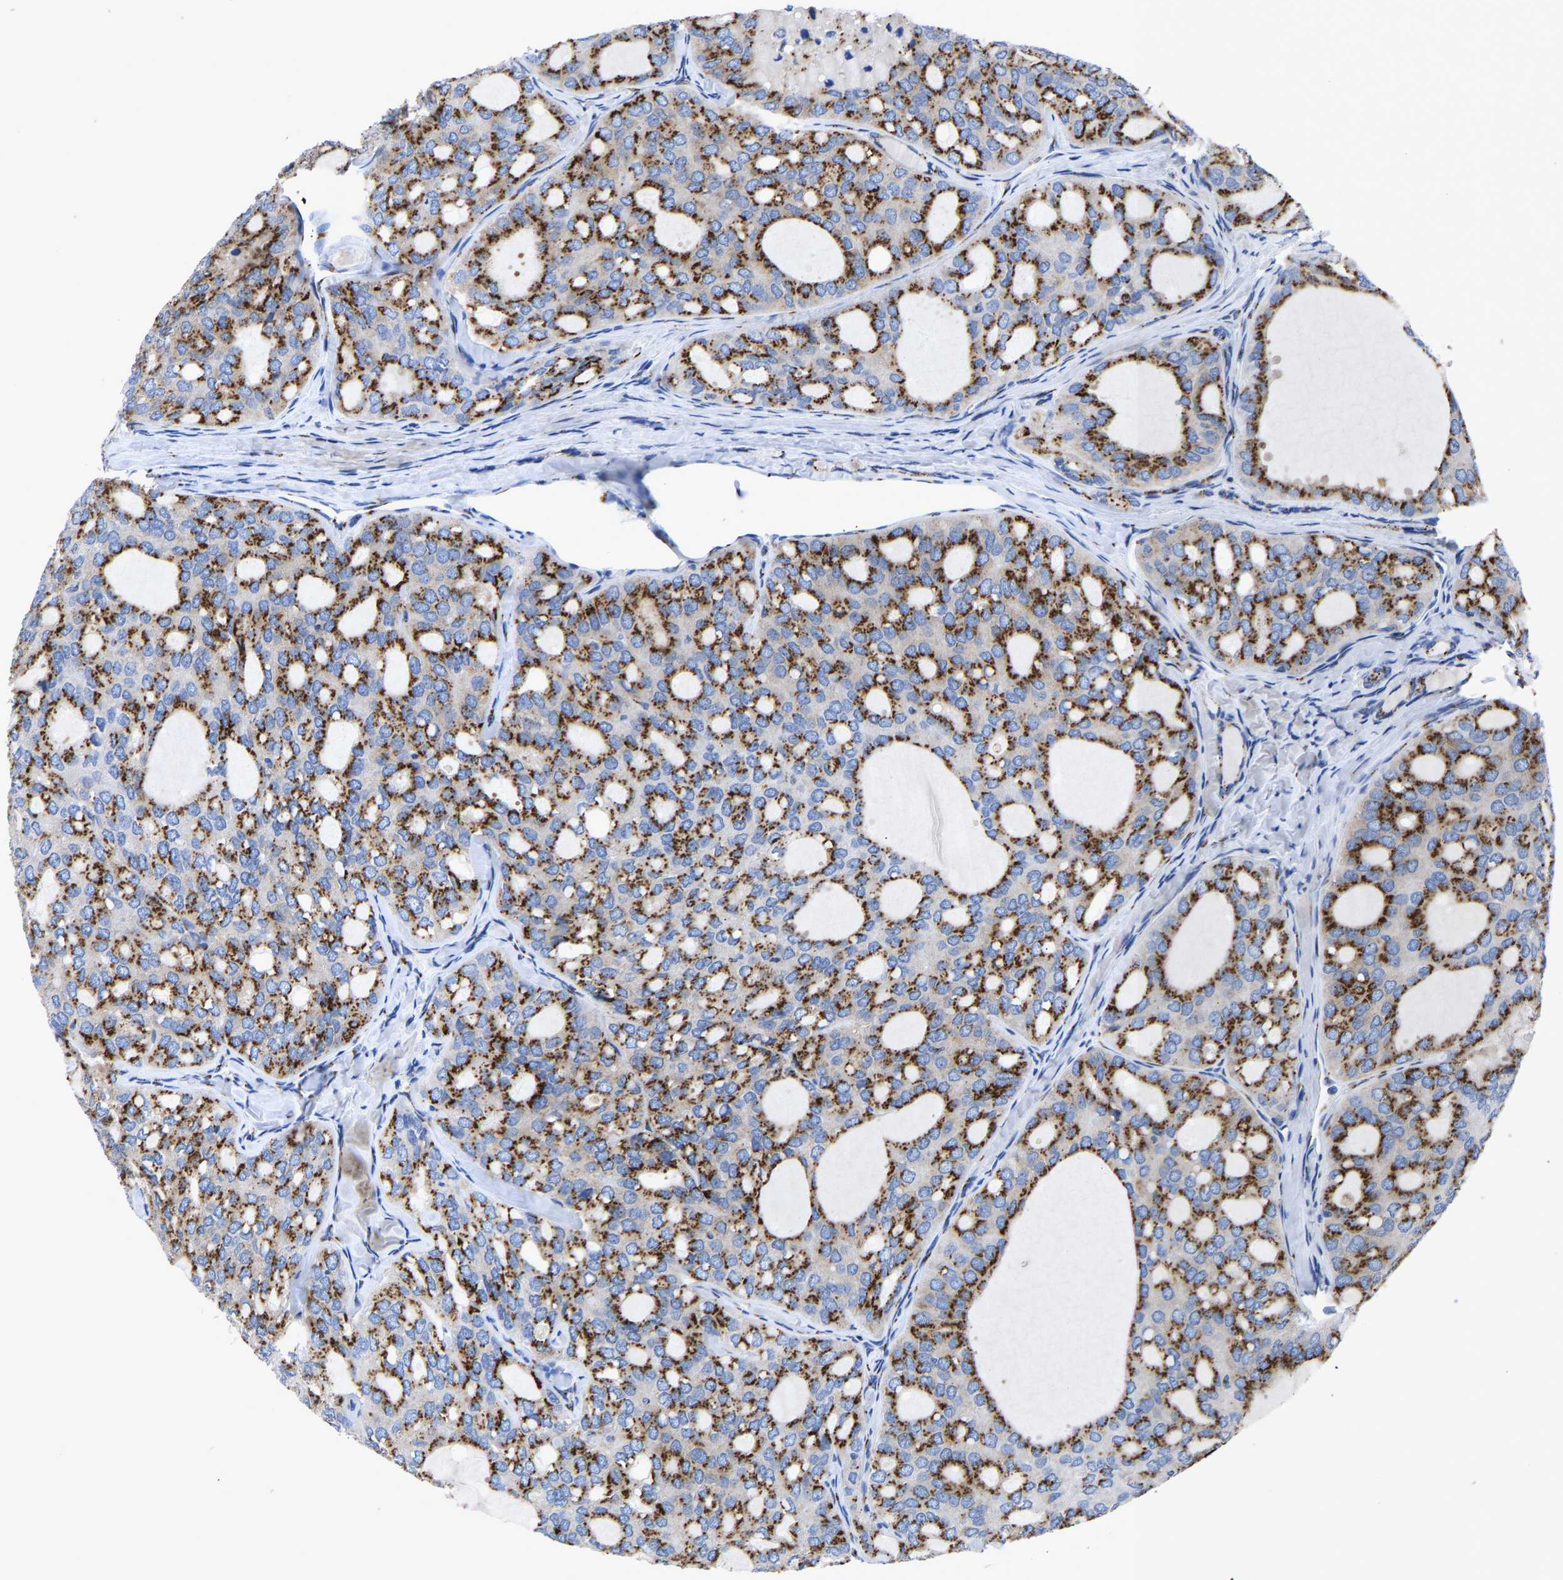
{"staining": {"intensity": "strong", "quantity": ">75%", "location": "cytoplasmic/membranous"}, "tissue": "thyroid cancer", "cell_type": "Tumor cells", "image_type": "cancer", "snomed": [{"axis": "morphology", "description": "Follicular adenoma carcinoma, NOS"}, {"axis": "topography", "description": "Thyroid gland"}], "caption": "DAB (3,3'-diaminobenzidine) immunohistochemical staining of human thyroid cancer demonstrates strong cytoplasmic/membranous protein expression in about >75% of tumor cells. (IHC, brightfield microscopy, high magnification).", "gene": "TMEM87A", "patient": {"sex": "male", "age": 75}}